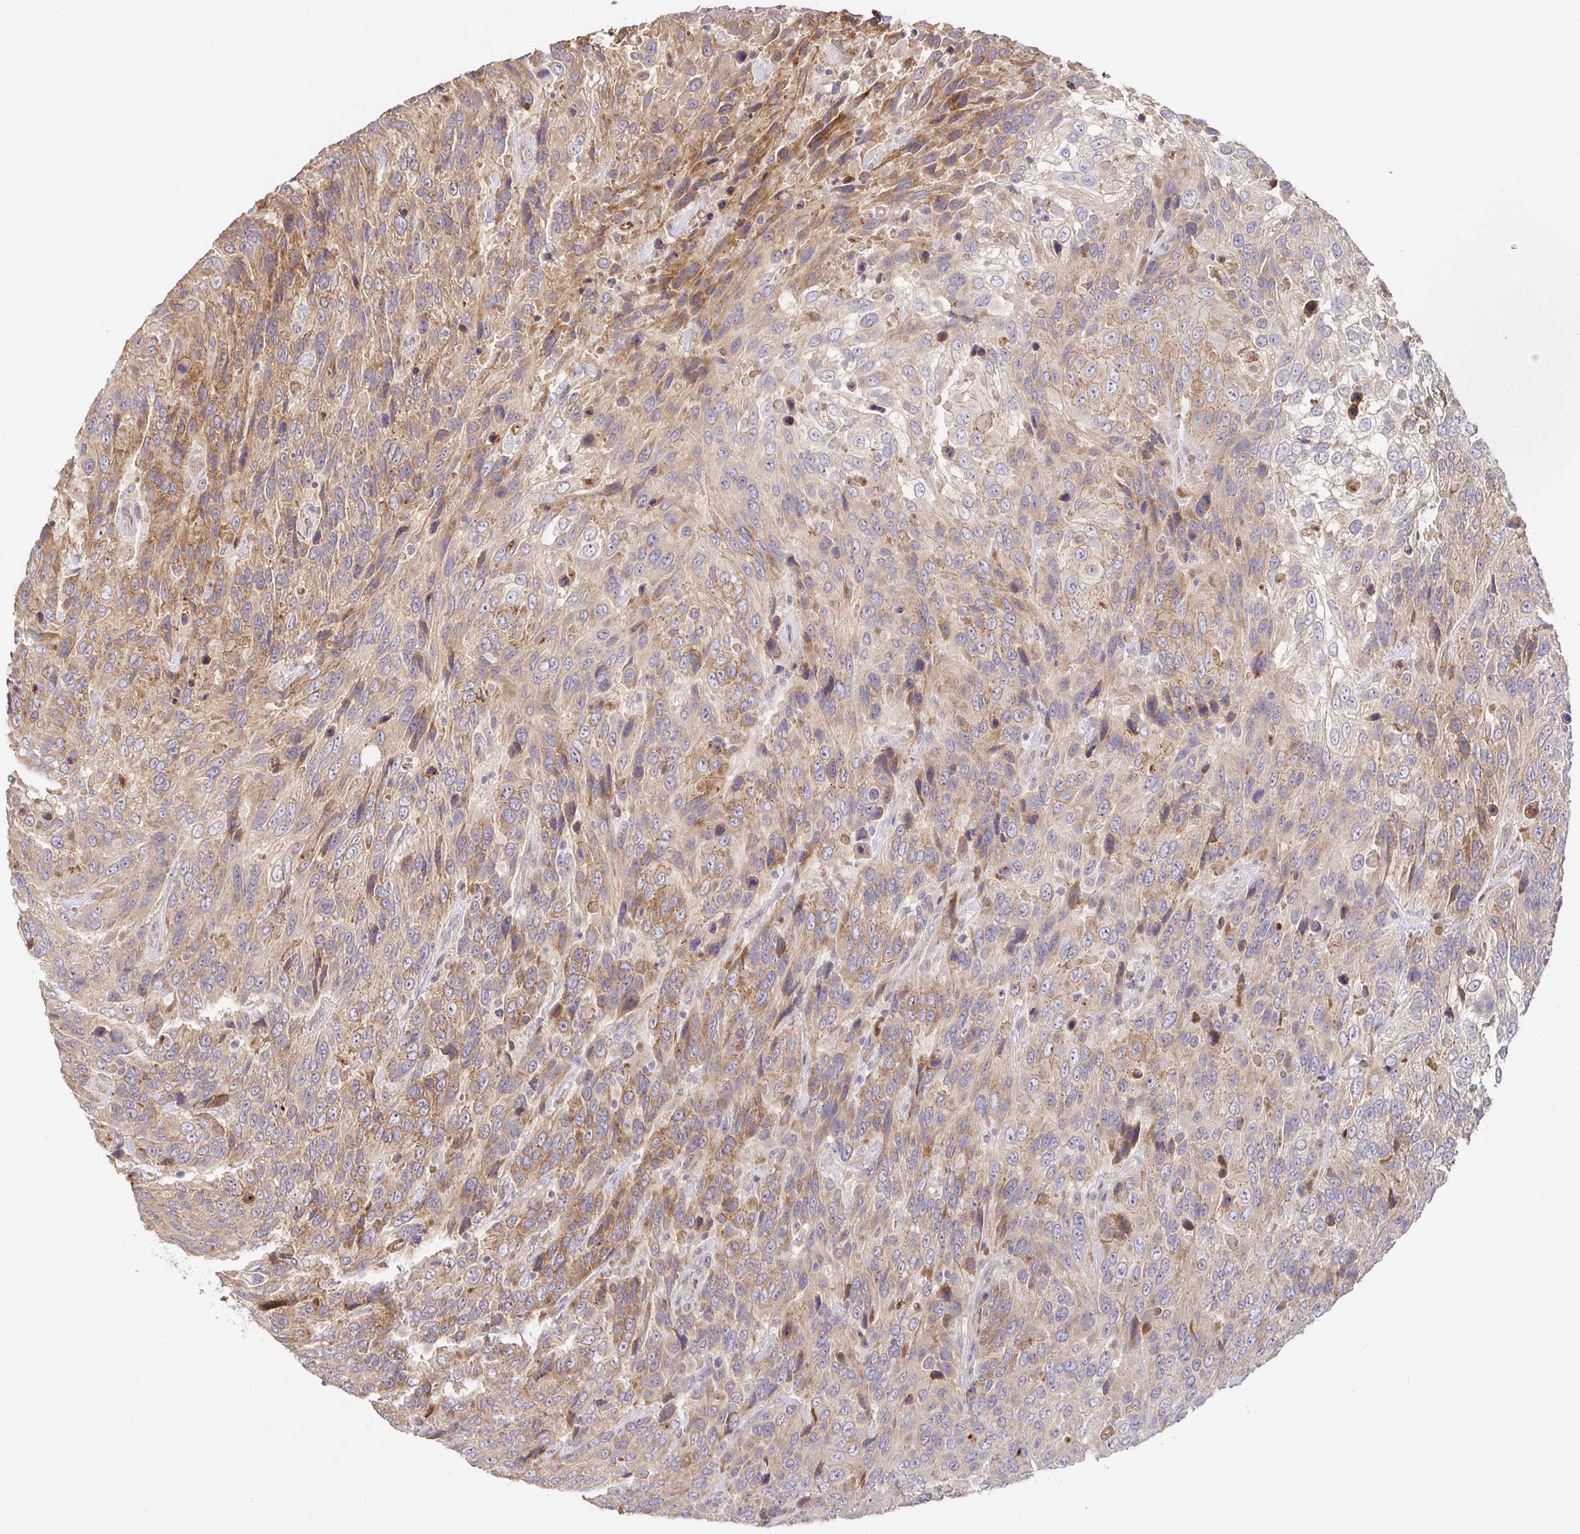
{"staining": {"intensity": "moderate", "quantity": ">75%", "location": "cytoplasmic/membranous"}, "tissue": "urothelial cancer", "cell_type": "Tumor cells", "image_type": "cancer", "snomed": [{"axis": "morphology", "description": "Urothelial carcinoma, High grade"}, {"axis": "topography", "description": "Urinary bladder"}], "caption": "This is an image of immunohistochemistry (IHC) staining of urothelial carcinoma (high-grade), which shows moderate expression in the cytoplasmic/membranous of tumor cells.", "gene": "ZDHHC11", "patient": {"sex": "female", "age": 70}}